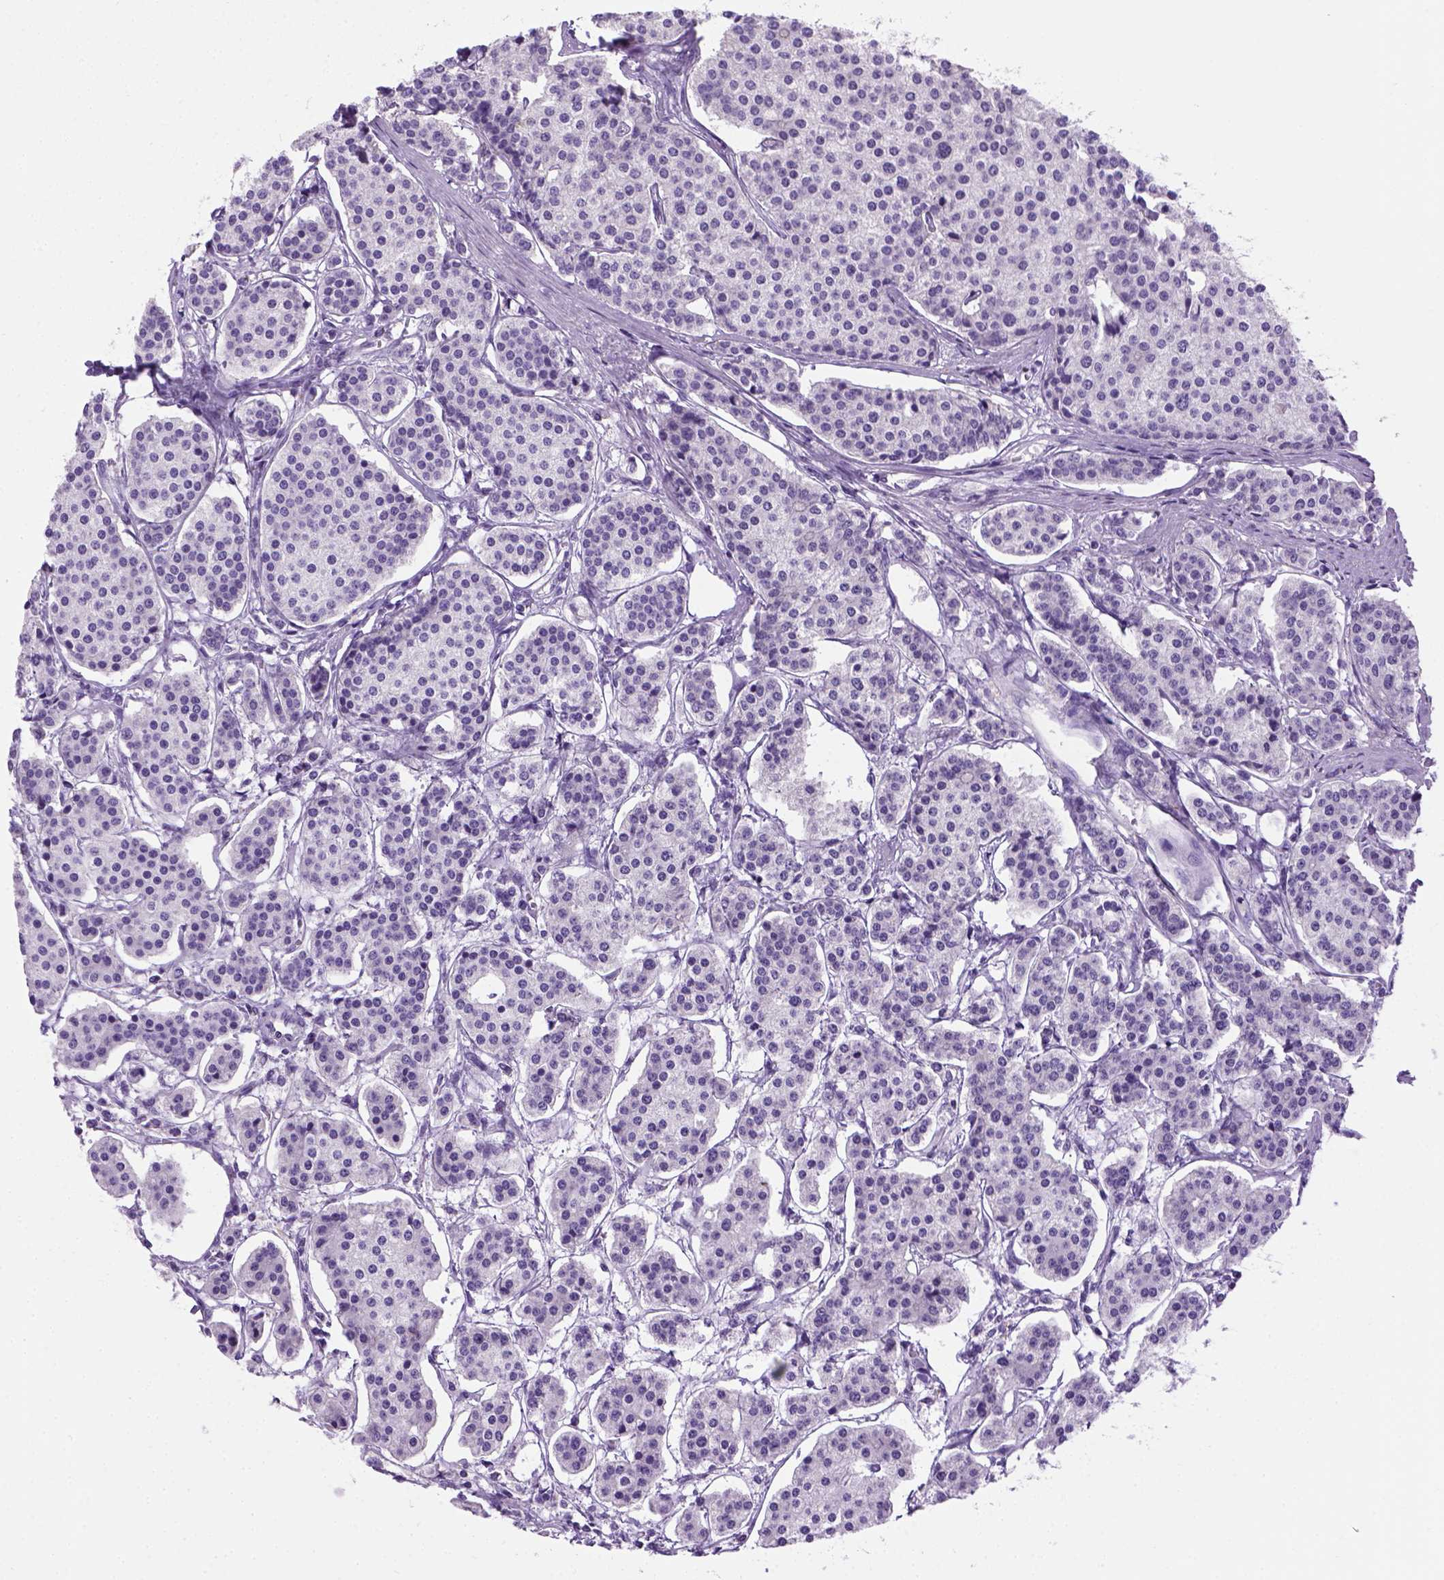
{"staining": {"intensity": "negative", "quantity": "none", "location": "none"}, "tissue": "carcinoid", "cell_type": "Tumor cells", "image_type": "cancer", "snomed": [{"axis": "morphology", "description": "Carcinoid, malignant, NOS"}, {"axis": "topography", "description": "Small intestine"}], "caption": "A micrograph of malignant carcinoid stained for a protein shows no brown staining in tumor cells. (Immunohistochemistry, brightfield microscopy, high magnification).", "gene": "KRT71", "patient": {"sex": "female", "age": 65}}